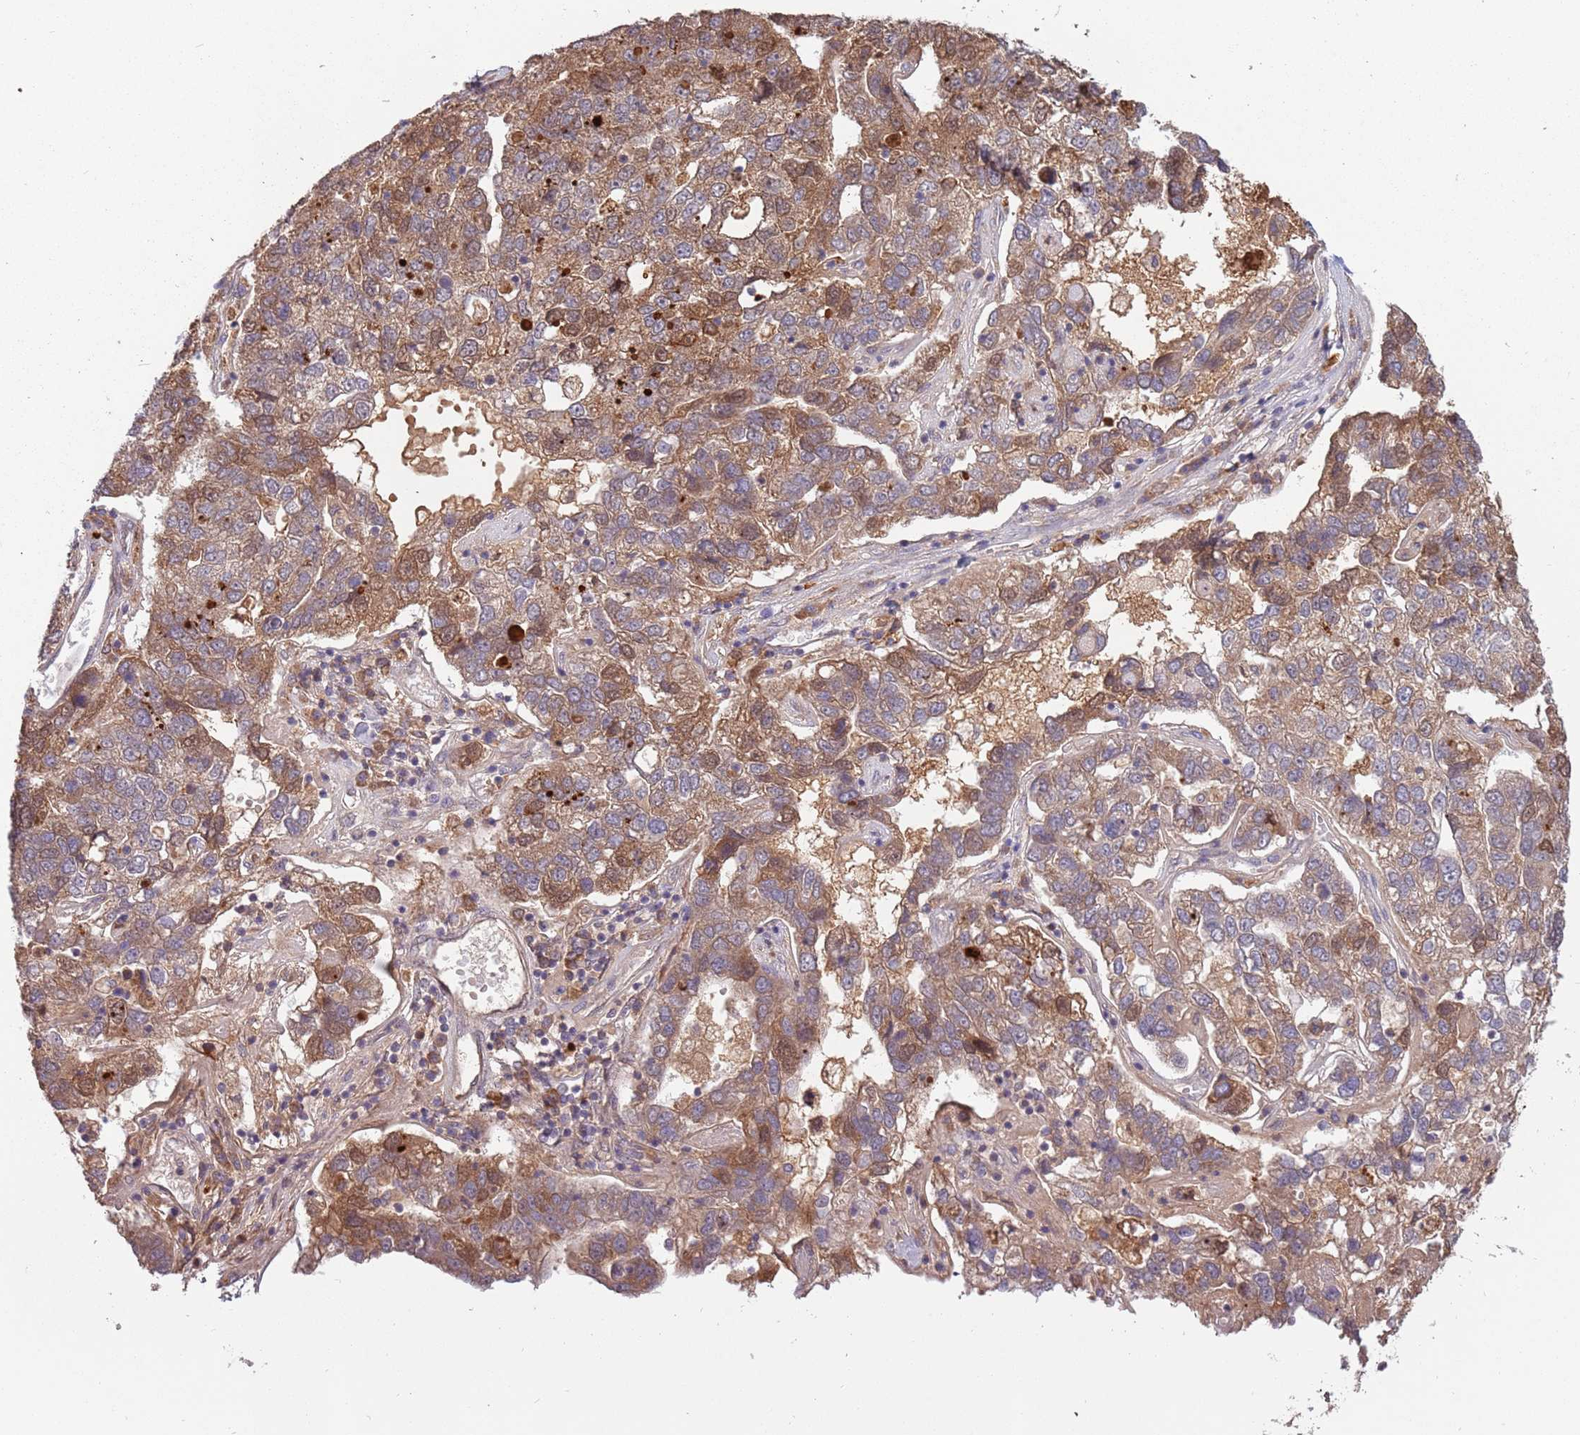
{"staining": {"intensity": "moderate", "quantity": ">75%", "location": "cytoplasmic/membranous"}, "tissue": "pancreatic cancer", "cell_type": "Tumor cells", "image_type": "cancer", "snomed": [{"axis": "morphology", "description": "Adenocarcinoma, NOS"}, {"axis": "topography", "description": "Pancreas"}], "caption": "Adenocarcinoma (pancreatic) stained with a protein marker exhibits moderate staining in tumor cells.", "gene": "USP32", "patient": {"sex": "female", "age": 61}}